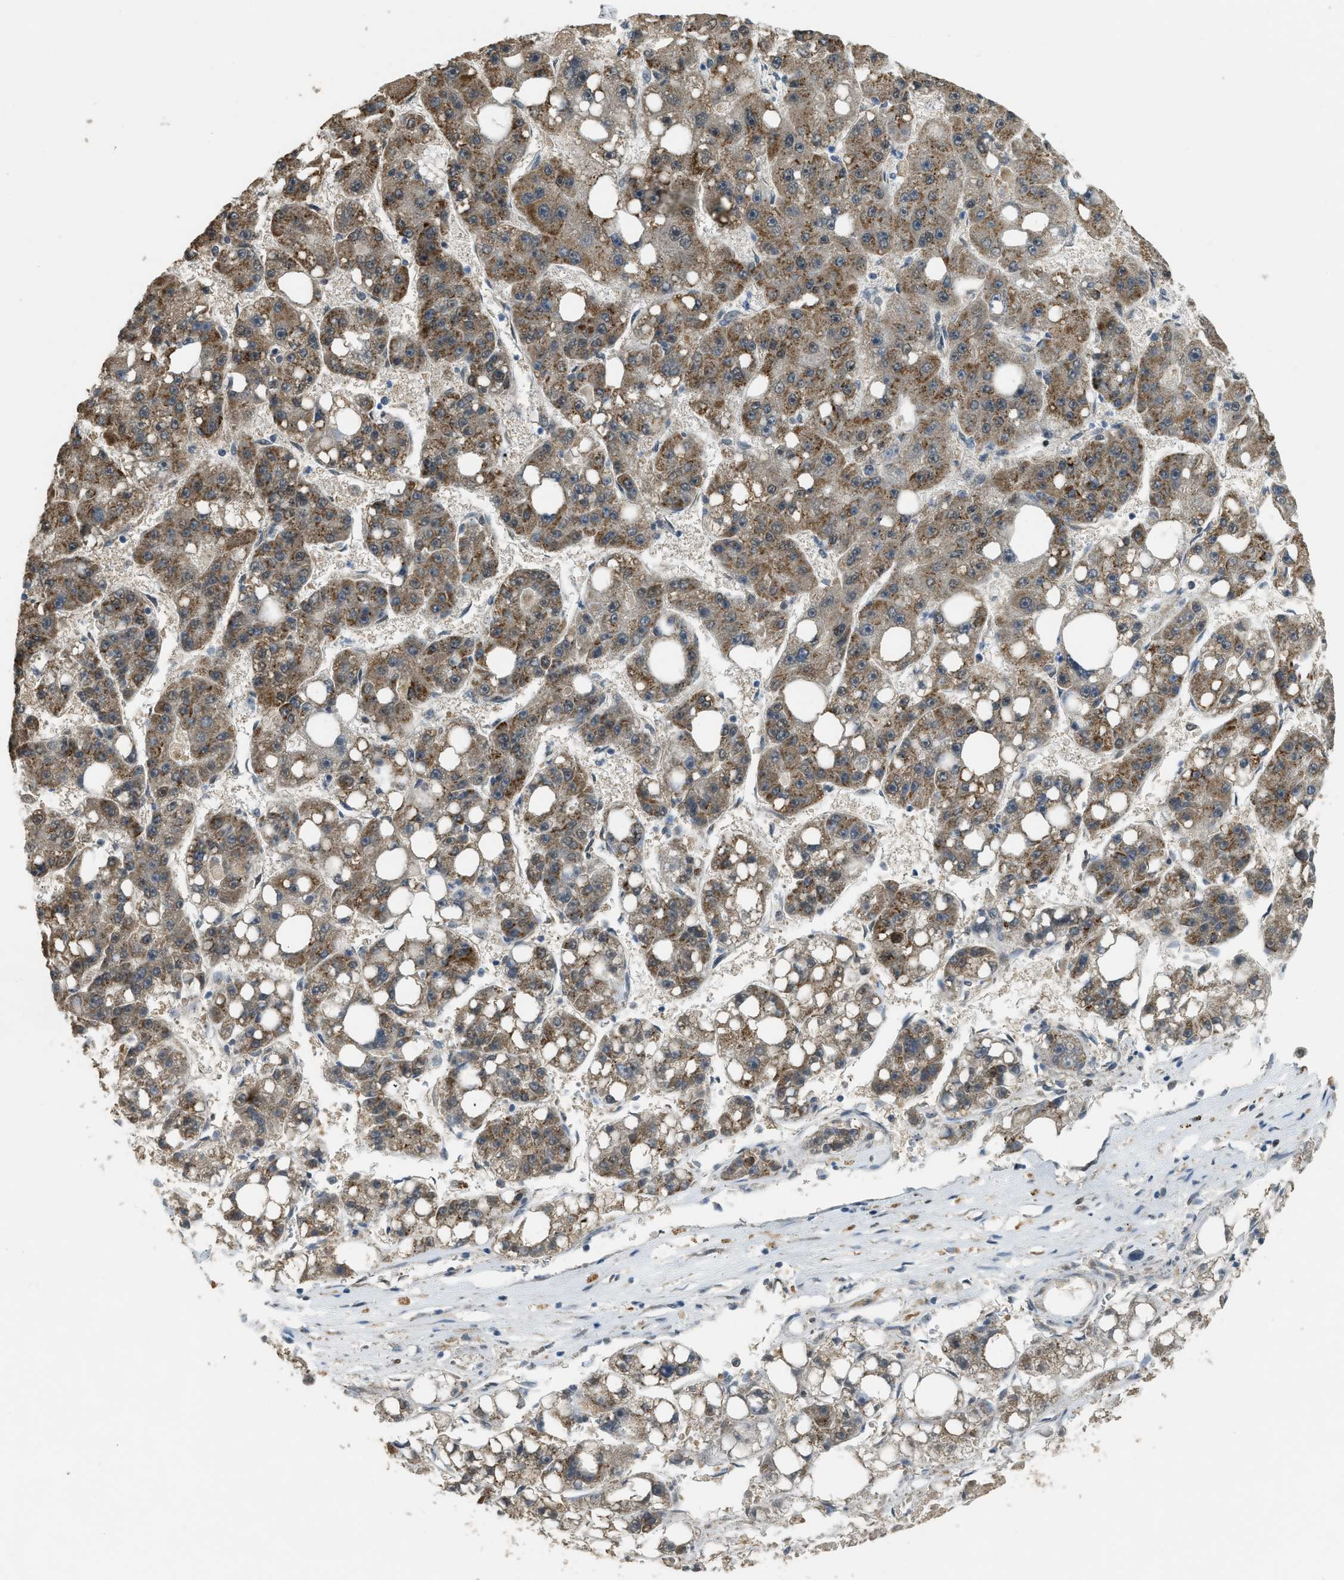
{"staining": {"intensity": "moderate", "quantity": ">75%", "location": "cytoplasmic/membranous"}, "tissue": "liver cancer", "cell_type": "Tumor cells", "image_type": "cancer", "snomed": [{"axis": "morphology", "description": "Carcinoma, Hepatocellular, NOS"}, {"axis": "topography", "description": "Liver"}], "caption": "Liver hepatocellular carcinoma stained with DAB immunohistochemistry reveals medium levels of moderate cytoplasmic/membranous expression in about >75% of tumor cells. Nuclei are stained in blue.", "gene": "IPO7", "patient": {"sex": "female", "age": 61}}